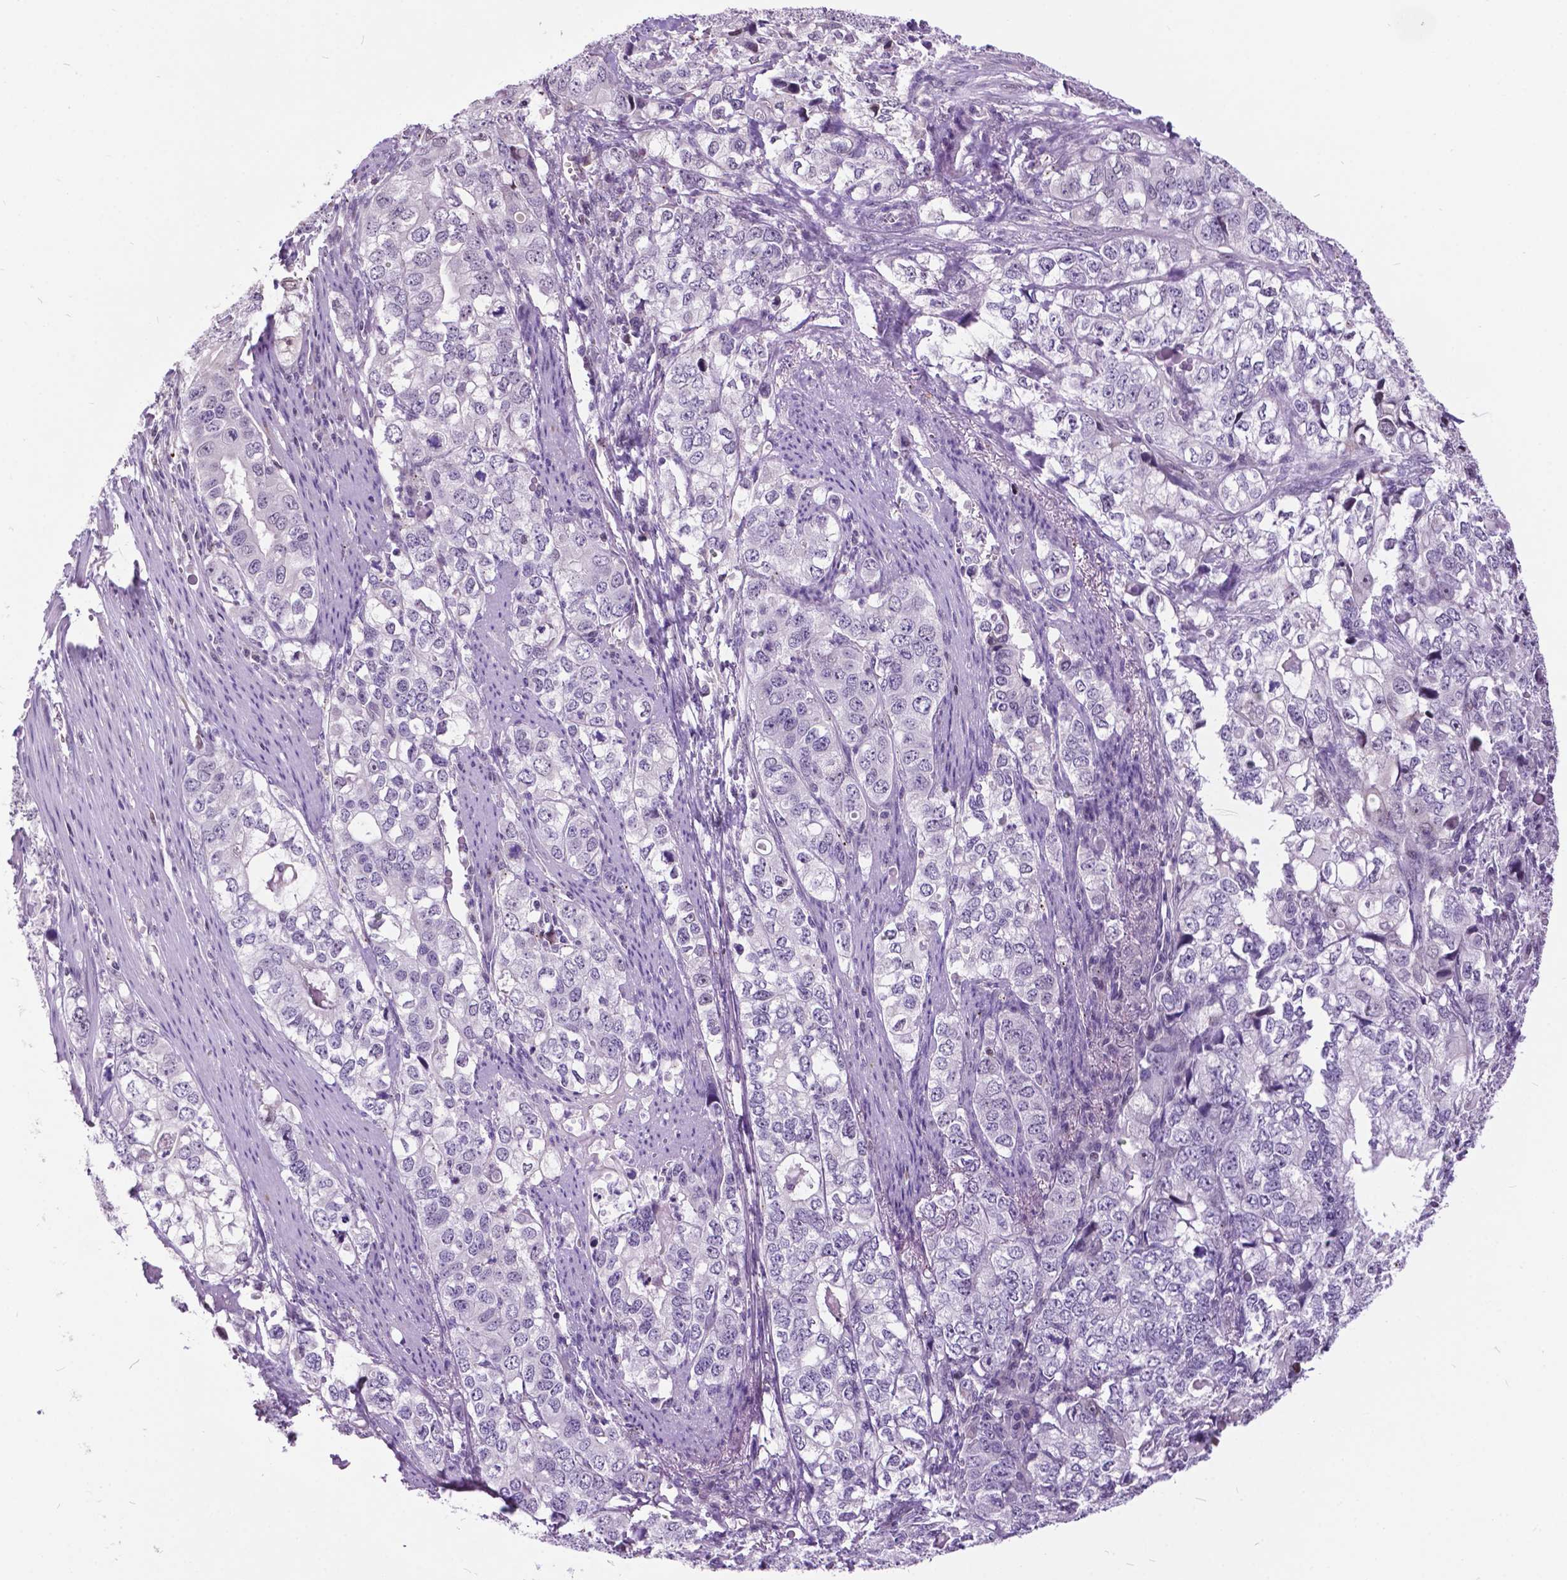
{"staining": {"intensity": "negative", "quantity": "none", "location": "none"}, "tissue": "stomach cancer", "cell_type": "Tumor cells", "image_type": "cancer", "snomed": [{"axis": "morphology", "description": "Adenocarcinoma, NOS"}, {"axis": "topography", "description": "Stomach, lower"}], "caption": "High power microscopy histopathology image of an immunohistochemistry photomicrograph of adenocarcinoma (stomach), revealing no significant positivity in tumor cells.", "gene": "DPF3", "patient": {"sex": "female", "age": 72}}